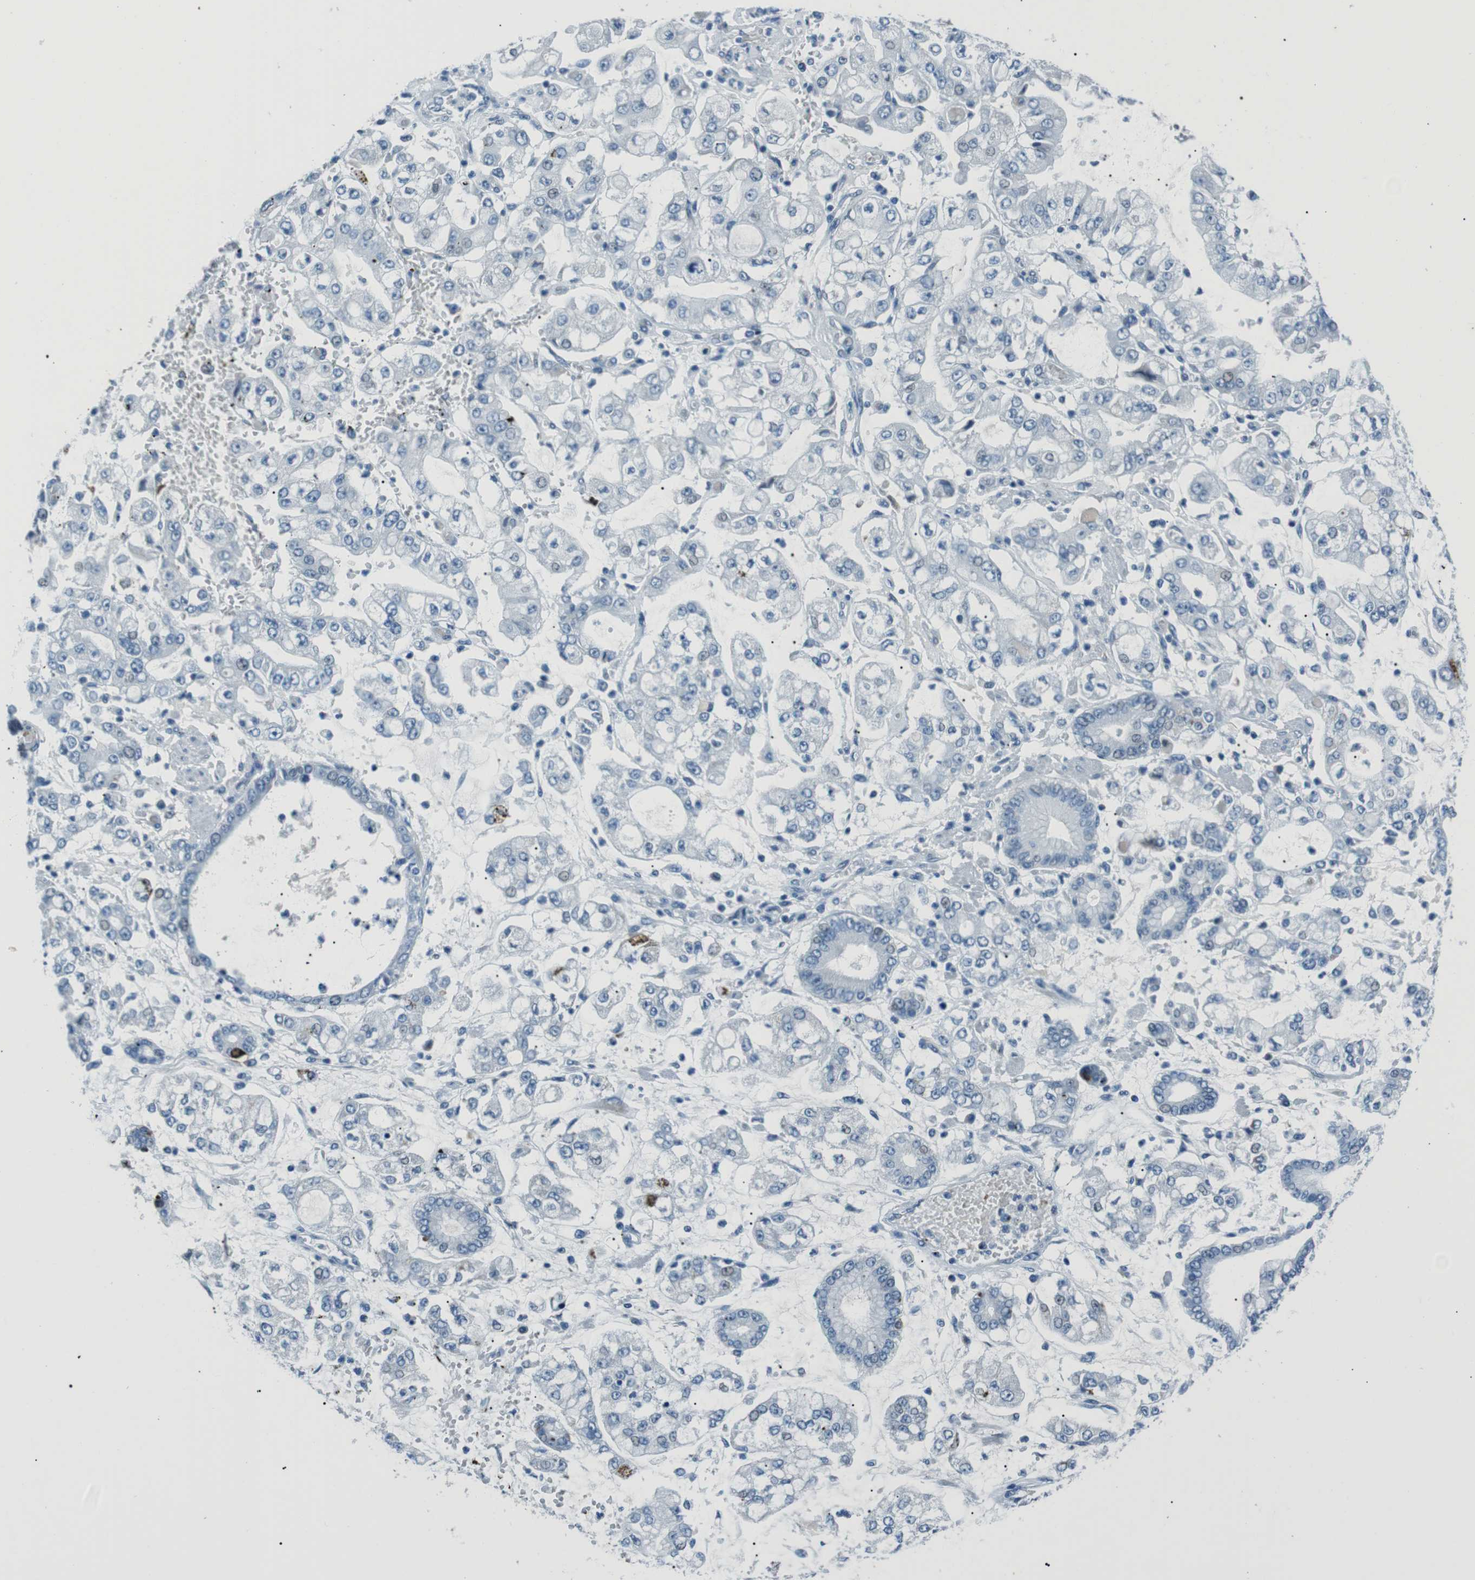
{"staining": {"intensity": "negative", "quantity": "none", "location": "none"}, "tissue": "stomach cancer", "cell_type": "Tumor cells", "image_type": "cancer", "snomed": [{"axis": "morphology", "description": "Adenocarcinoma, NOS"}, {"axis": "topography", "description": "Stomach"}], "caption": "There is no significant staining in tumor cells of stomach cancer (adenocarcinoma). (DAB (3,3'-diaminobenzidine) immunohistochemistry, high magnification).", "gene": "ST6GAL1", "patient": {"sex": "male", "age": 76}}